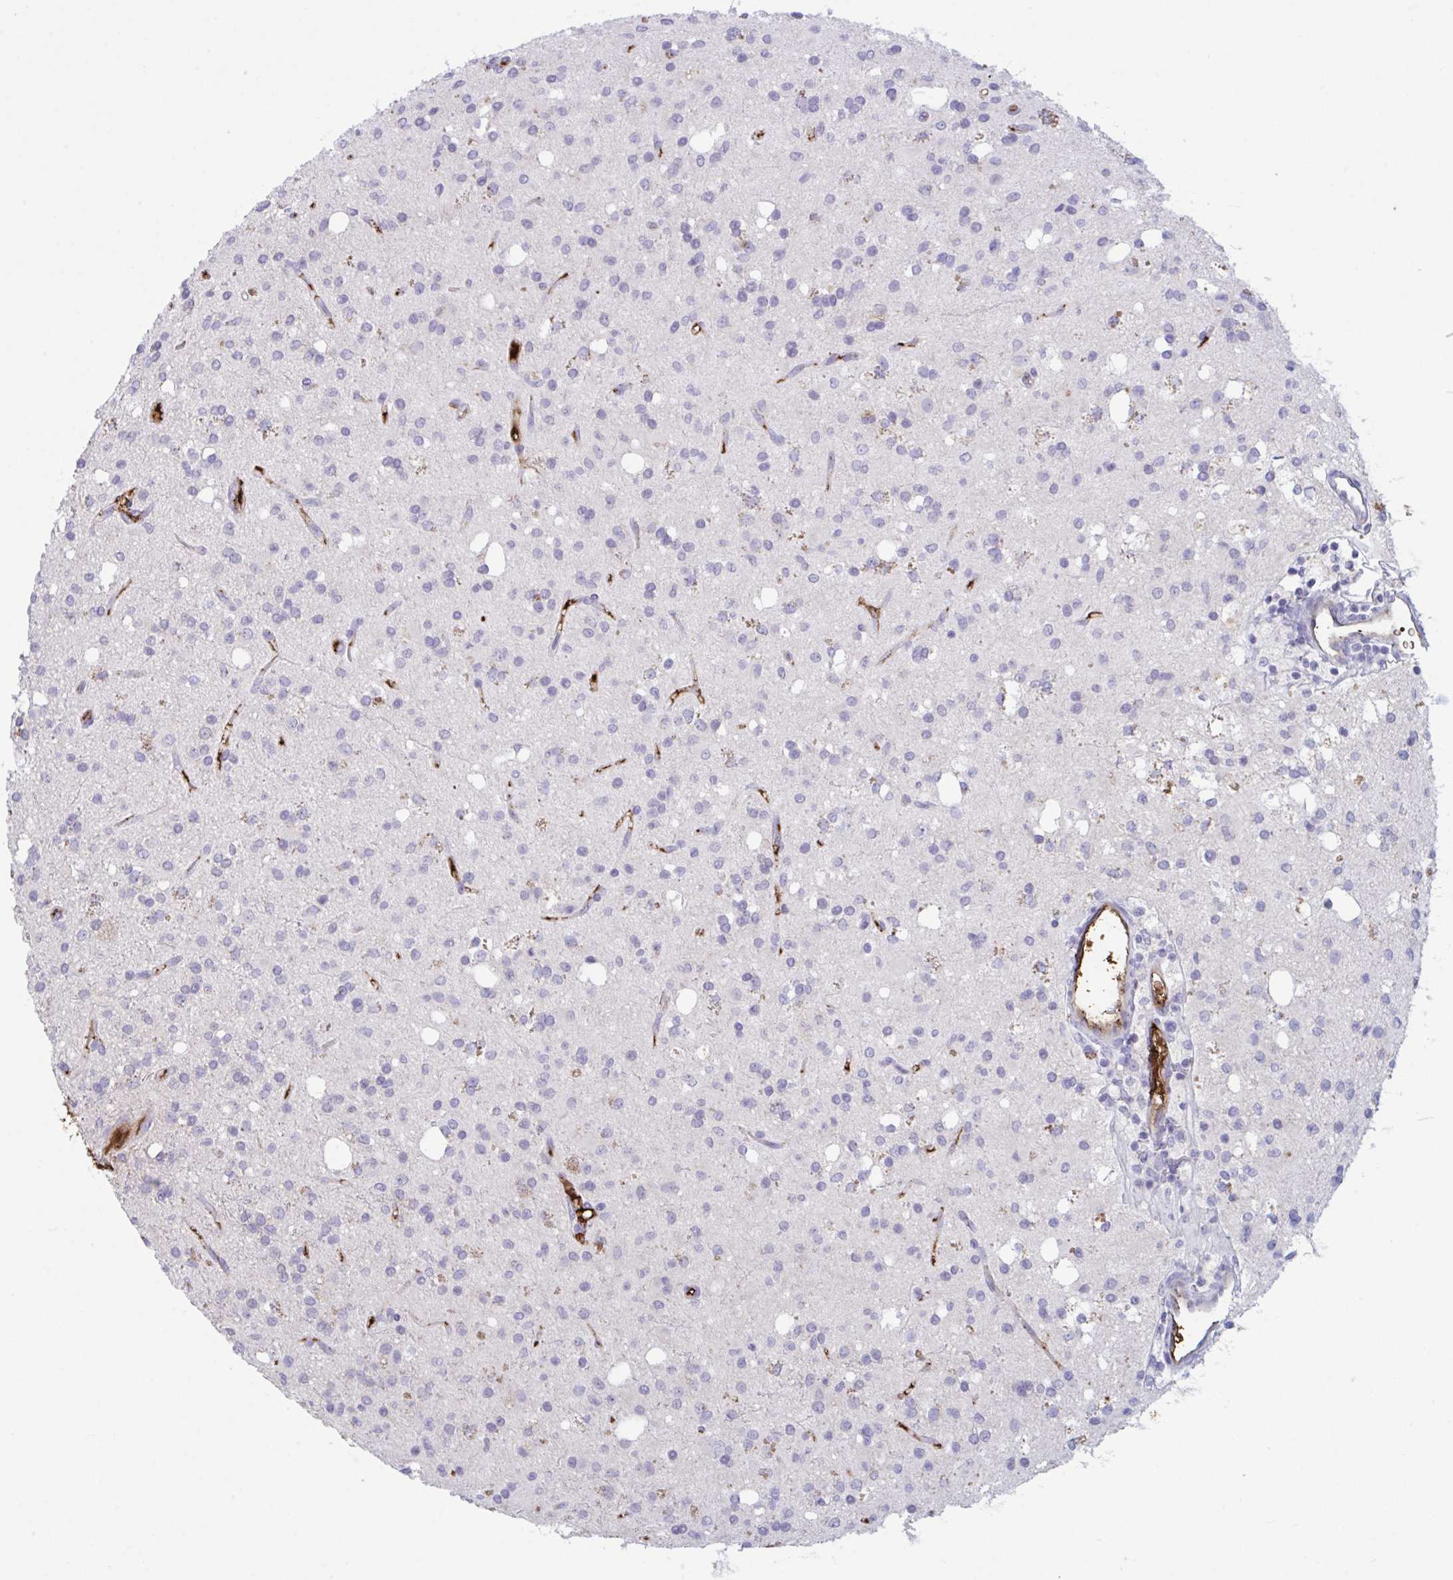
{"staining": {"intensity": "negative", "quantity": "none", "location": "none"}, "tissue": "glioma", "cell_type": "Tumor cells", "image_type": "cancer", "snomed": [{"axis": "morphology", "description": "Glioma, malignant, Low grade"}, {"axis": "topography", "description": "Brain"}], "caption": "This is a photomicrograph of IHC staining of malignant glioma (low-grade), which shows no staining in tumor cells.", "gene": "IL1R1", "patient": {"sex": "female", "age": 33}}